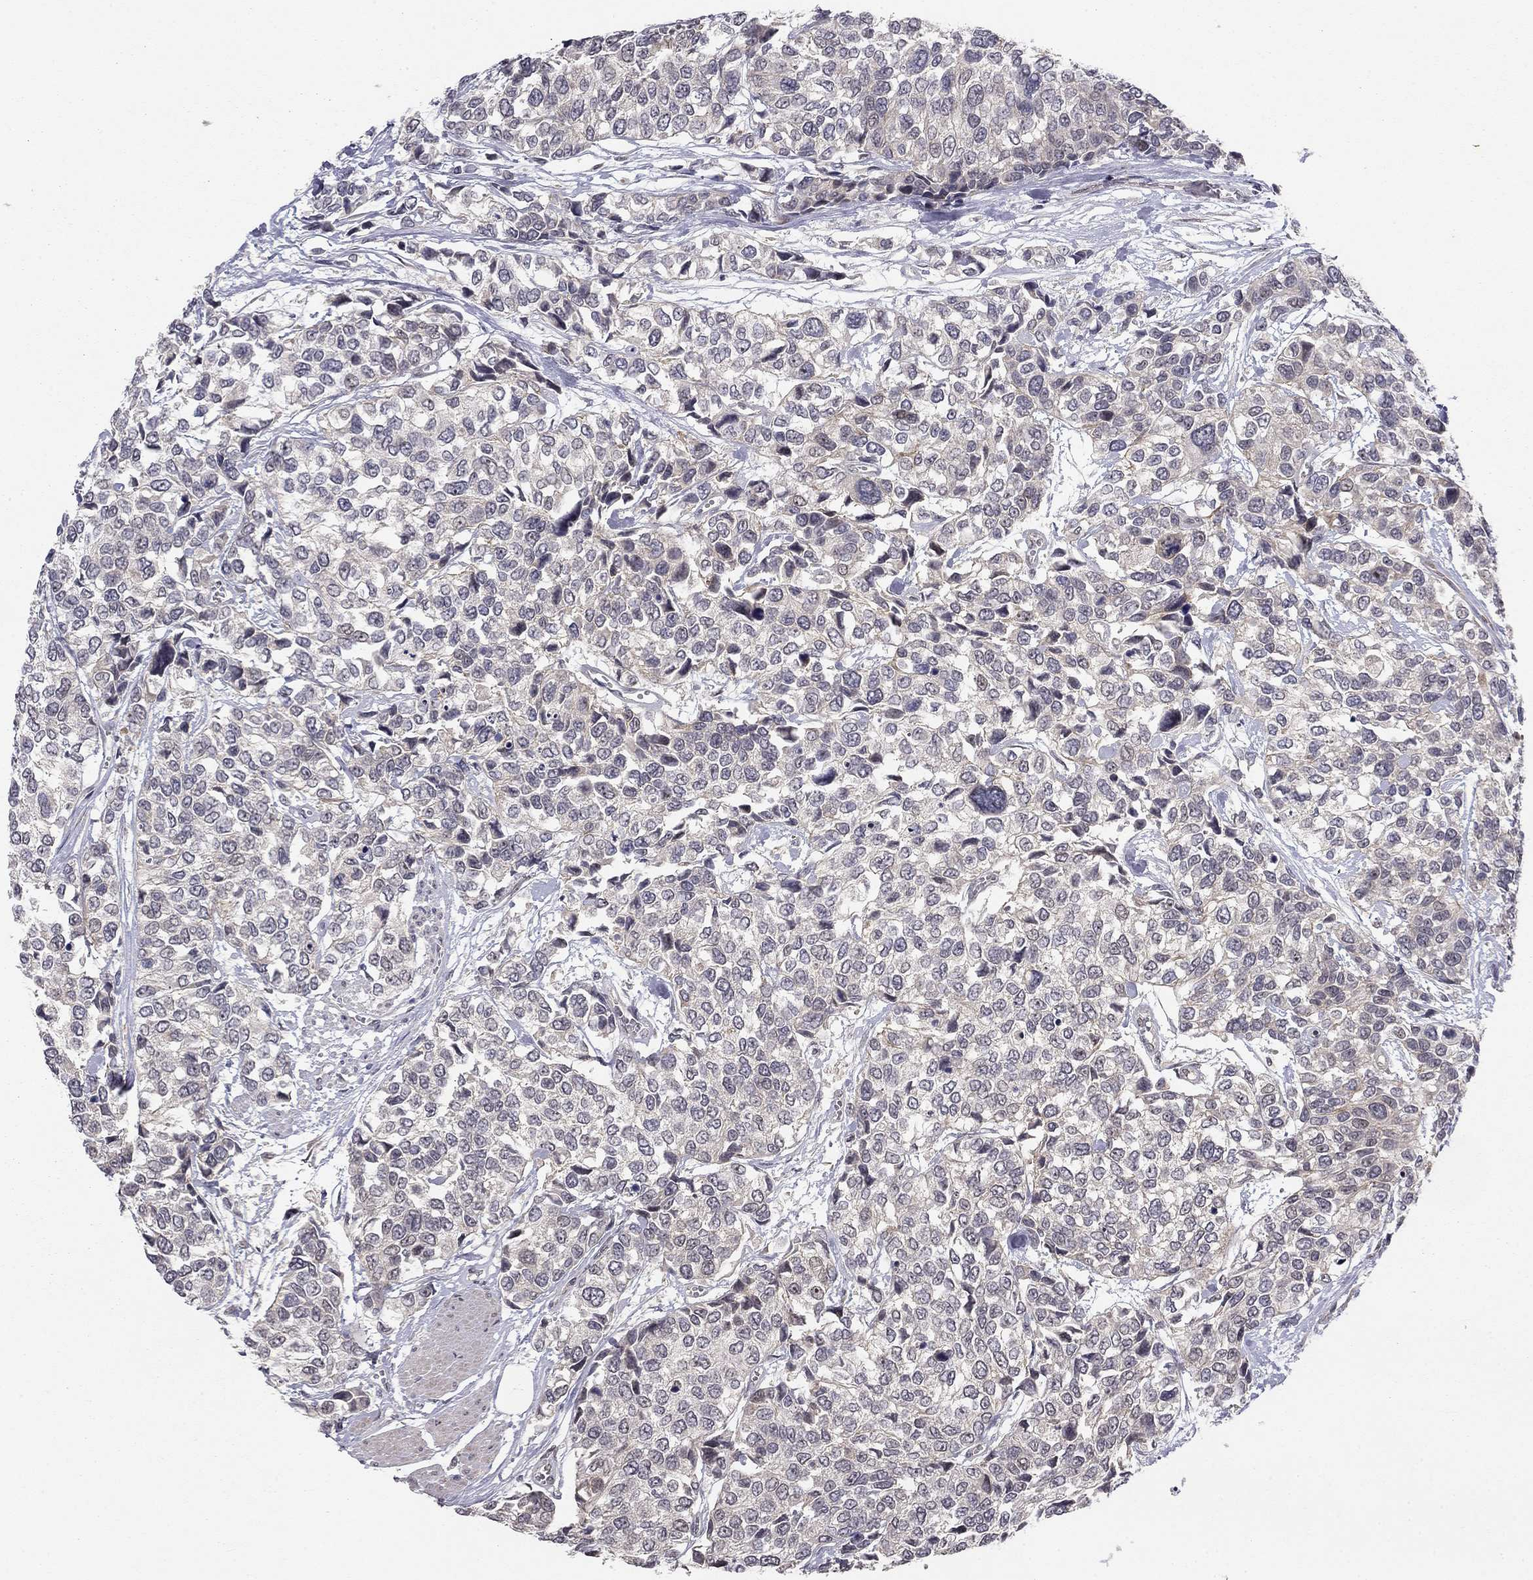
{"staining": {"intensity": "negative", "quantity": "none", "location": "none"}, "tissue": "urothelial cancer", "cell_type": "Tumor cells", "image_type": "cancer", "snomed": [{"axis": "morphology", "description": "Urothelial carcinoma, High grade"}, {"axis": "topography", "description": "Urinary bladder"}], "caption": "The immunohistochemistry (IHC) histopathology image has no significant expression in tumor cells of high-grade urothelial carcinoma tissue.", "gene": "STXBP6", "patient": {"sex": "male", "age": 77}}